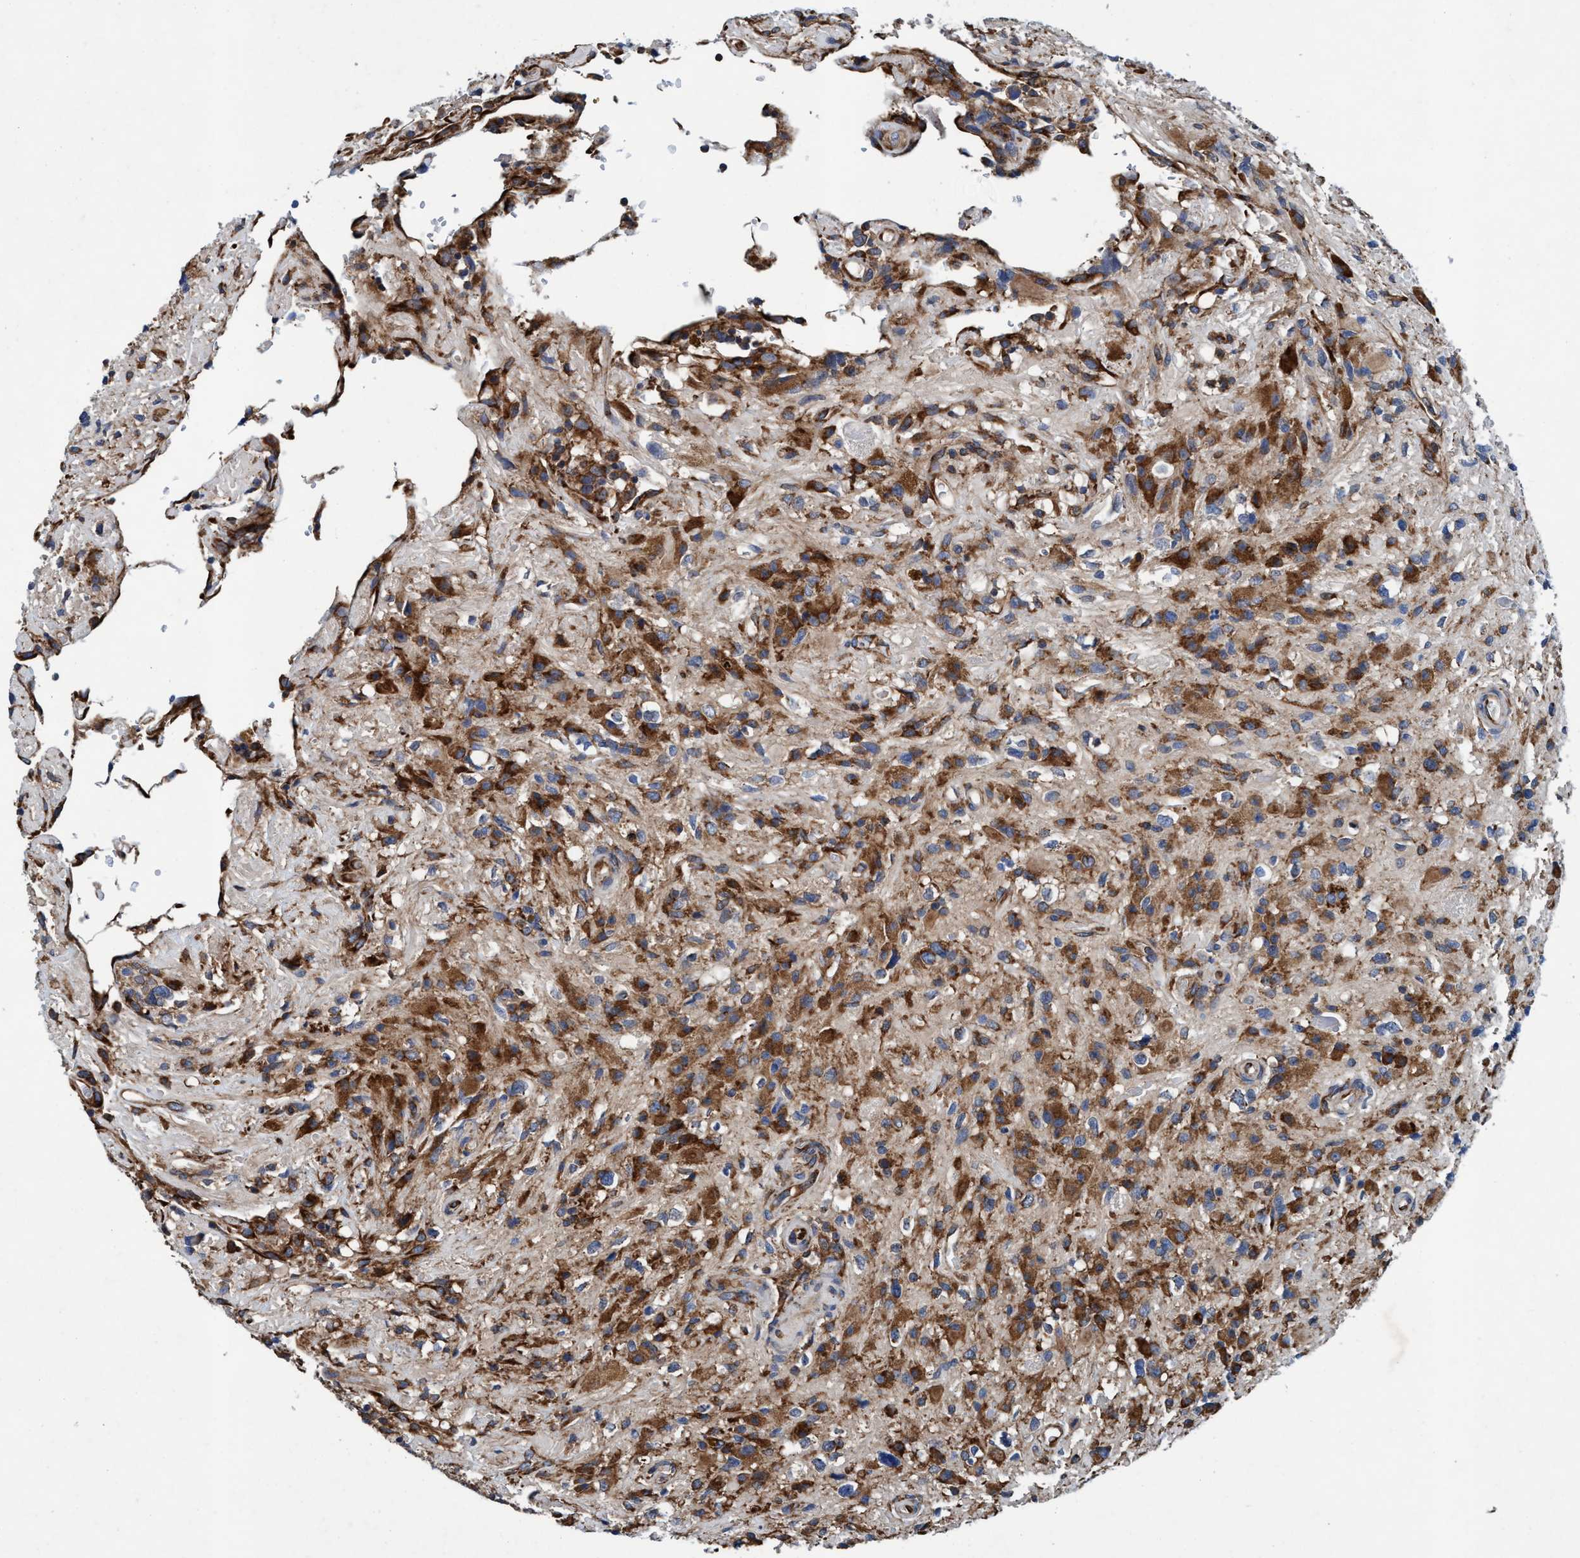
{"staining": {"intensity": "weak", "quantity": ">75%", "location": "cytoplasmic/membranous"}, "tissue": "glioma", "cell_type": "Tumor cells", "image_type": "cancer", "snomed": [{"axis": "morphology", "description": "Glioma, malignant, High grade"}, {"axis": "topography", "description": "Brain"}], "caption": "This image displays immunohistochemistry (IHC) staining of high-grade glioma (malignant), with low weak cytoplasmic/membranous positivity in approximately >75% of tumor cells.", "gene": "ENDOG", "patient": {"sex": "male", "age": 33}}